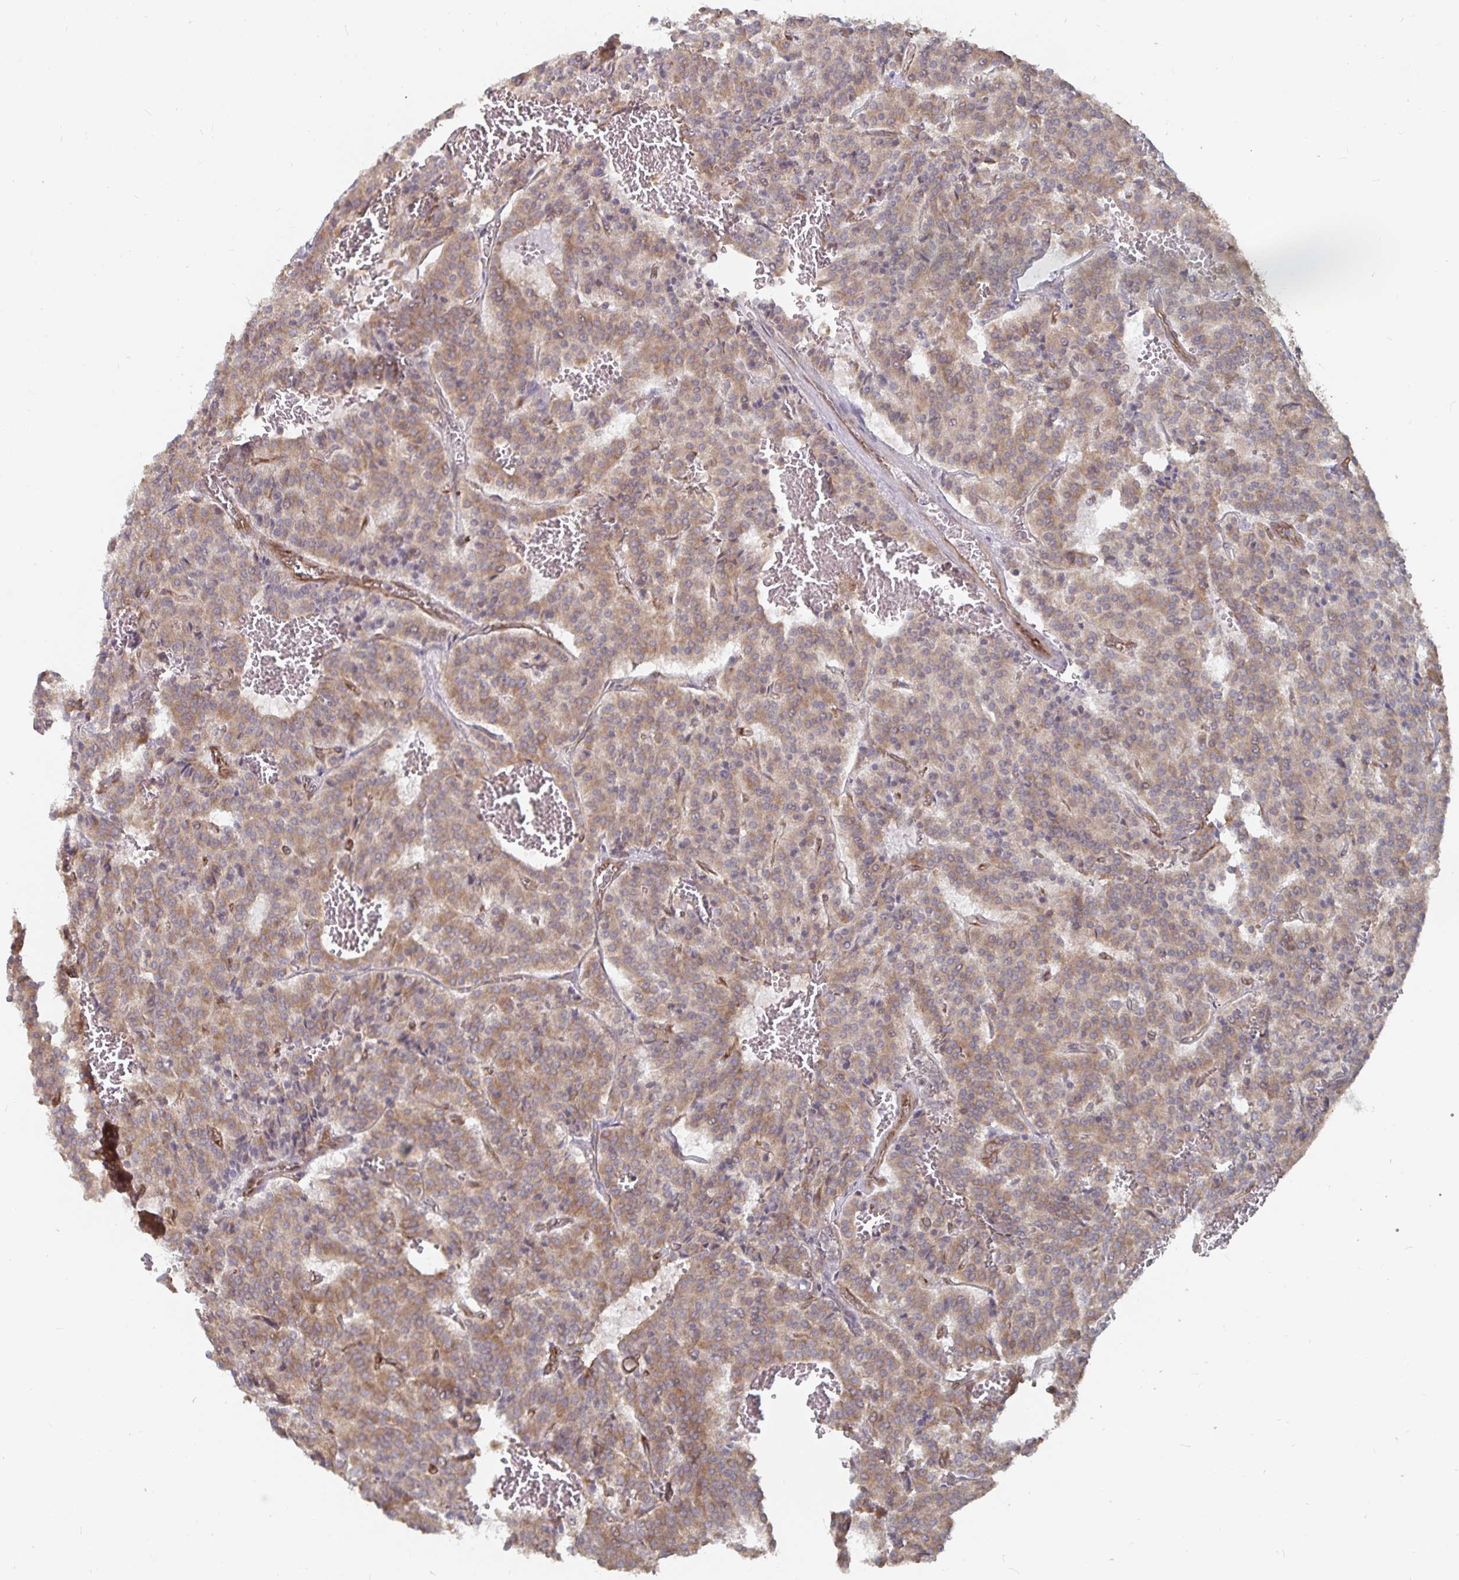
{"staining": {"intensity": "weak", "quantity": ">75%", "location": "cytoplasmic/membranous"}, "tissue": "carcinoid", "cell_type": "Tumor cells", "image_type": "cancer", "snomed": [{"axis": "morphology", "description": "Carcinoid, malignant, NOS"}, {"axis": "topography", "description": "Lung"}], "caption": "DAB immunohistochemical staining of carcinoid displays weak cytoplasmic/membranous protein staining in approximately >75% of tumor cells.", "gene": "BCAP29", "patient": {"sex": "male", "age": 70}}